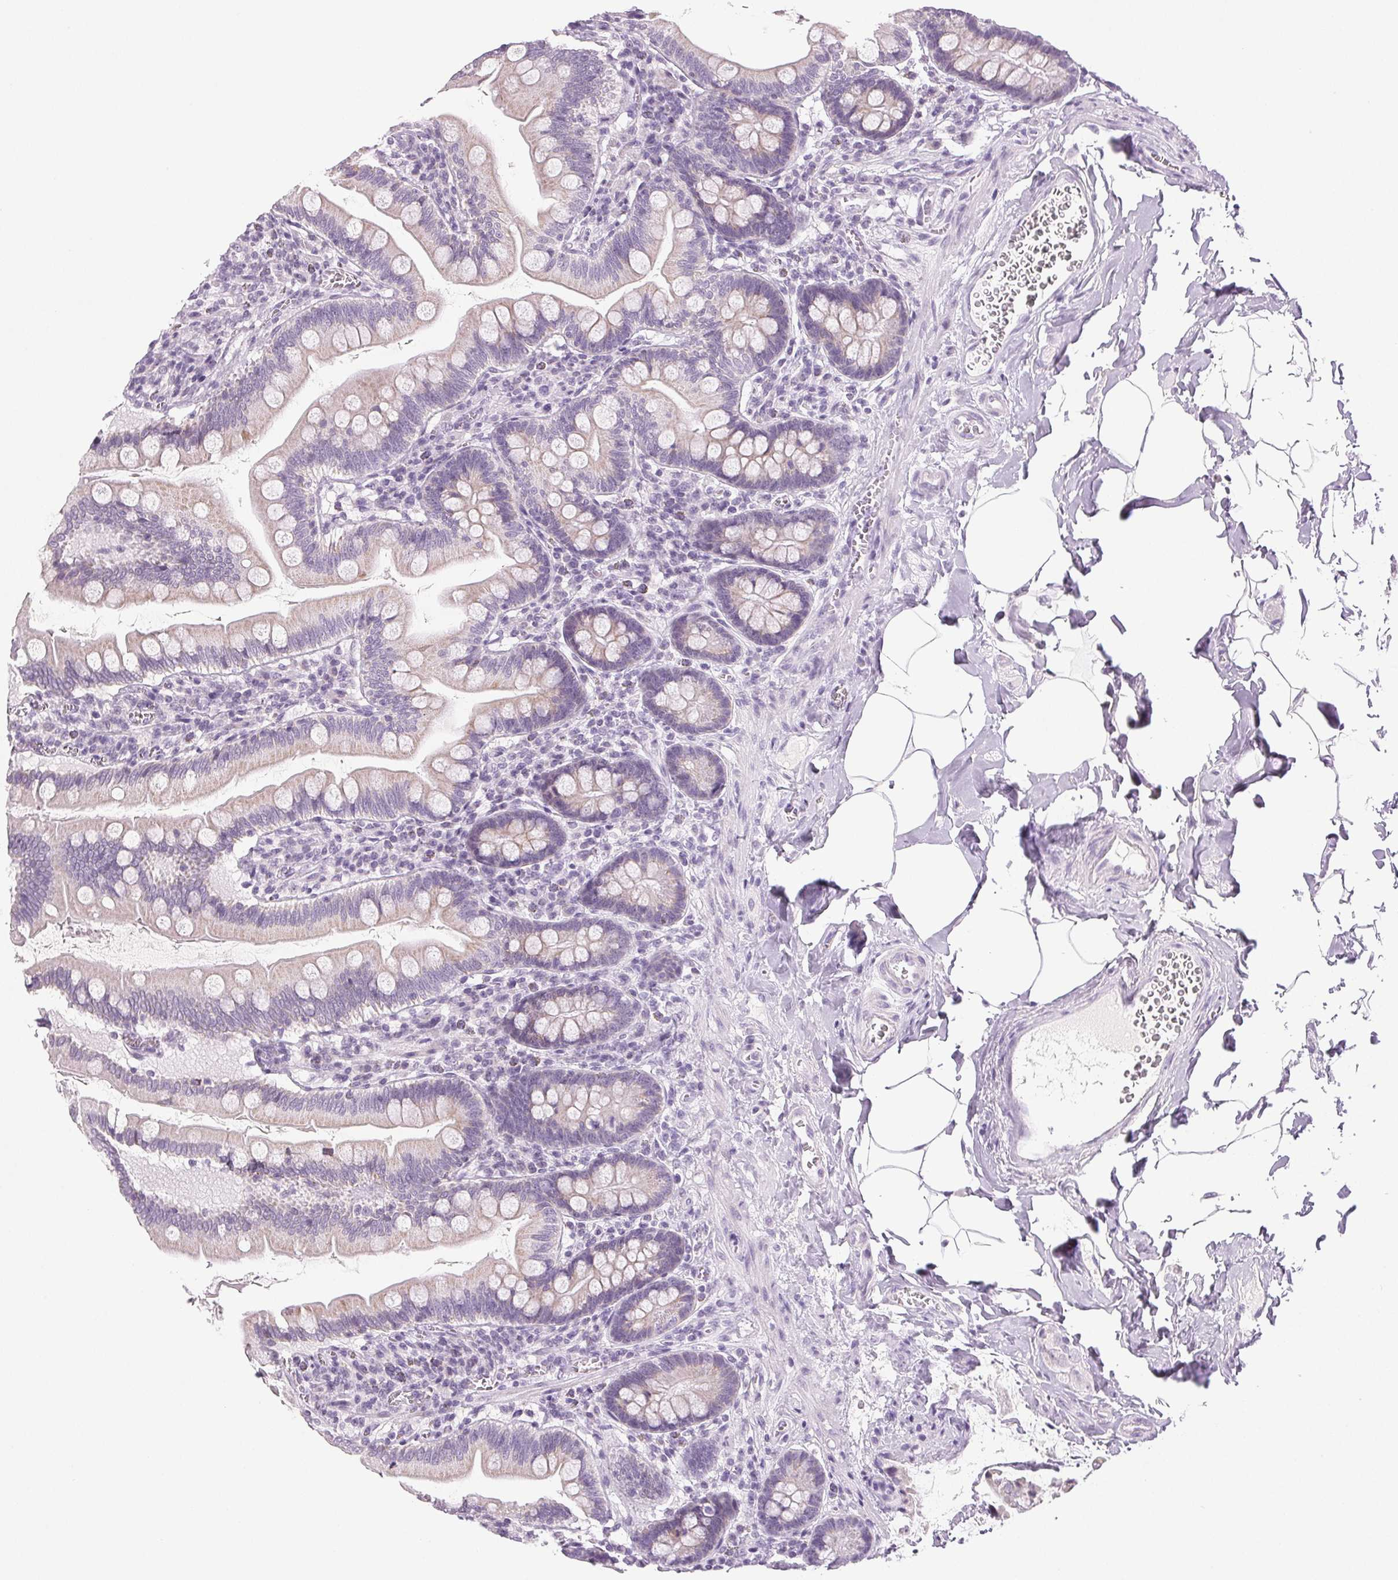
{"staining": {"intensity": "weak", "quantity": "25%-75%", "location": "cytoplasmic/membranous"}, "tissue": "small intestine", "cell_type": "Glandular cells", "image_type": "normal", "snomed": [{"axis": "morphology", "description": "Normal tissue, NOS"}, {"axis": "topography", "description": "Small intestine"}], "caption": "Protein positivity by immunohistochemistry demonstrates weak cytoplasmic/membranous positivity in approximately 25%-75% of glandular cells in normal small intestine. (DAB (3,3'-diaminobenzidine) = brown stain, brightfield microscopy at high magnification).", "gene": "COL7A1", "patient": {"sex": "female", "age": 56}}